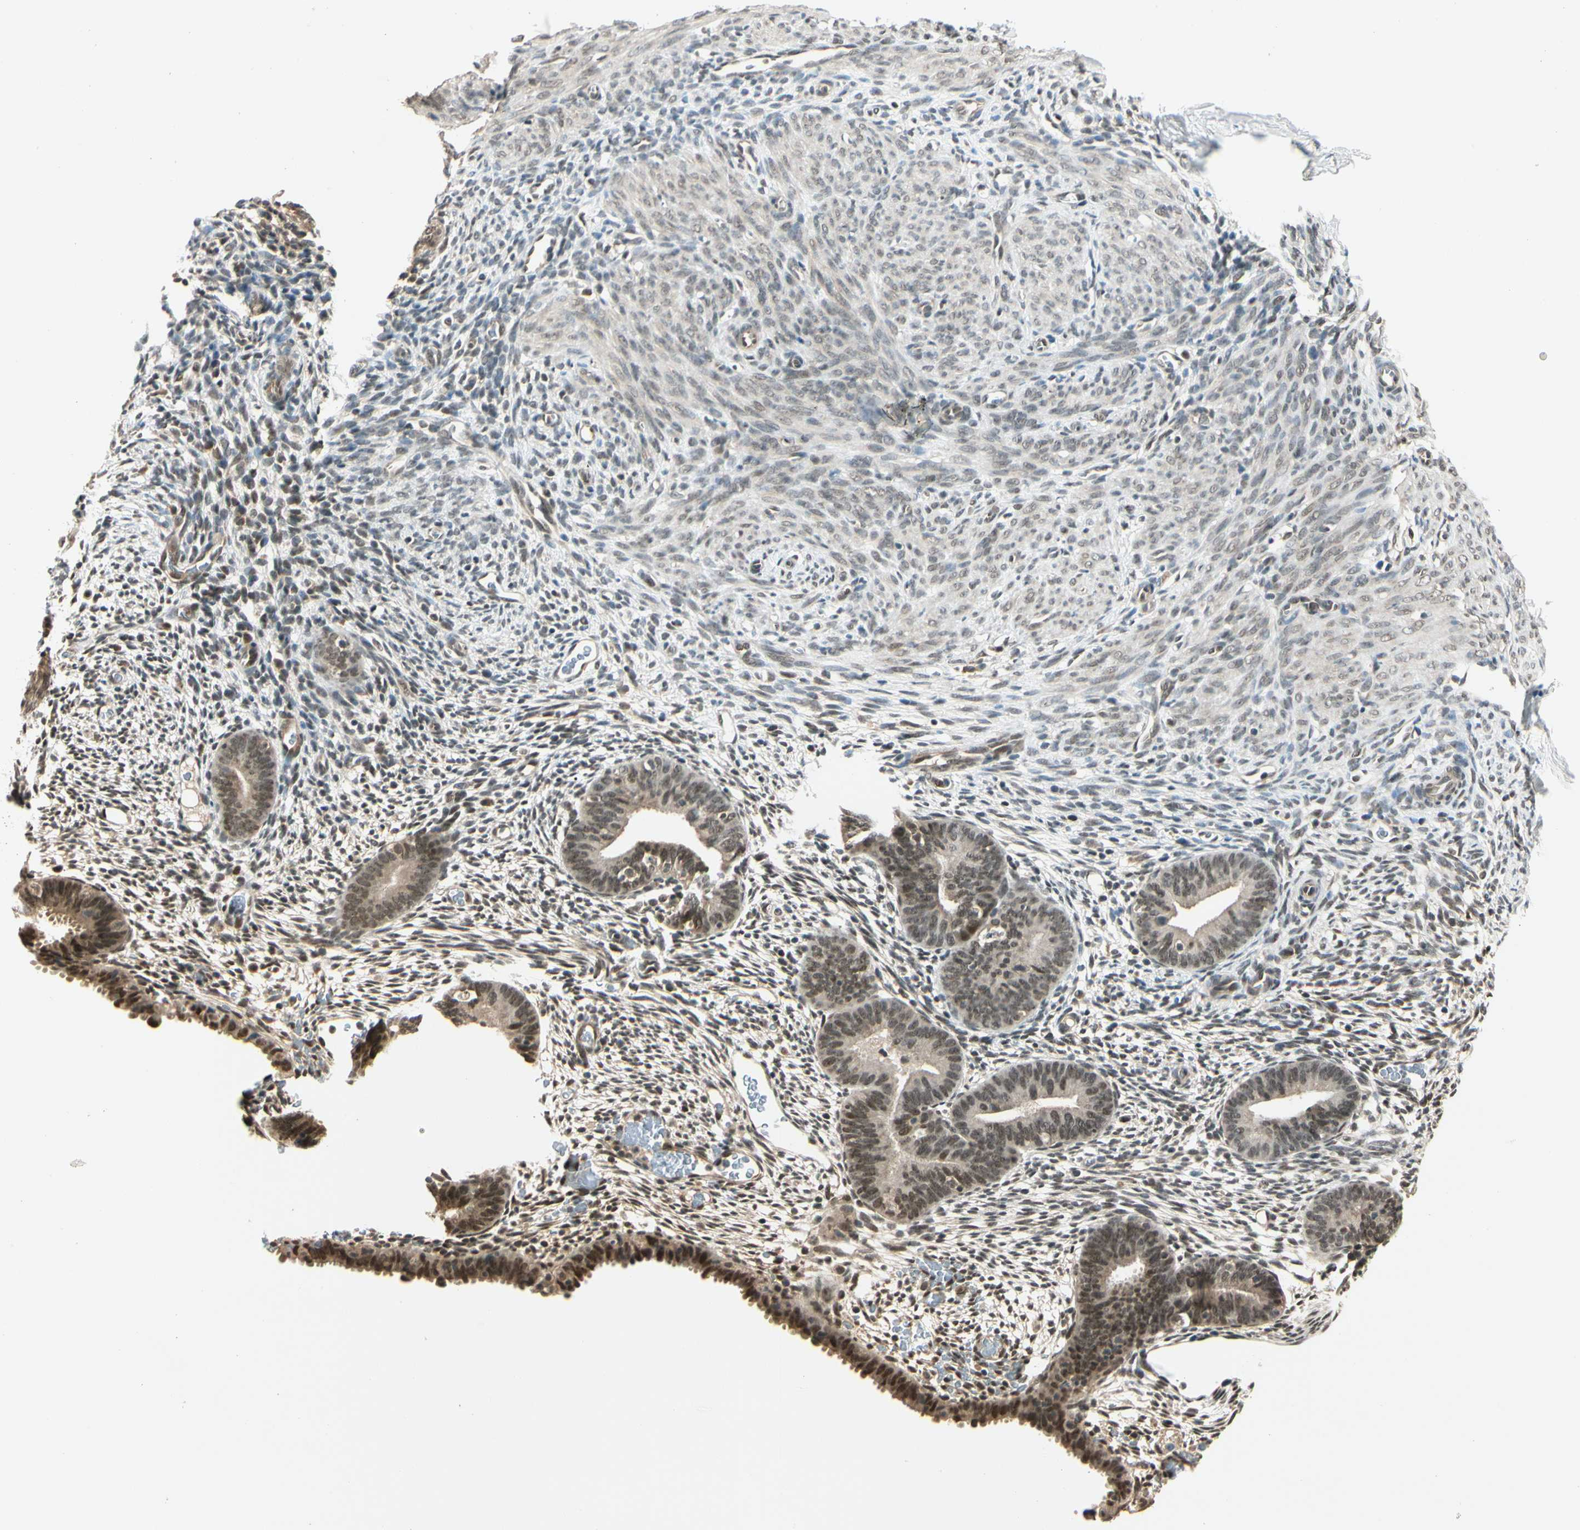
{"staining": {"intensity": "moderate", "quantity": "25%-75%", "location": "cytoplasmic/membranous,nuclear"}, "tissue": "endometrium", "cell_type": "Cells in endometrial stroma", "image_type": "normal", "snomed": [{"axis": "morphology", "description": "Normal tissue, NOS"}, {"axis": "morphology", "description": "Atrophy, NOS"}, {"axis": "topography", "description": "Uterus"}, {"axis": "topography", "description": "Endometrium"}], "caption": "Immunohistochemistry image of unremarkable endometrium: endometrium stained using immunohistochemistry (IHC) reveals medium levels of moderate protein expression localized specifically in the cytoplasmic/membranous,nuclear of cells in endometrial stroma, appearing as a cytoplasmic/membranous,nuclear brown color.", "gene": "ZSCAN12", "patient": {"sex": "female", "age": 68}}